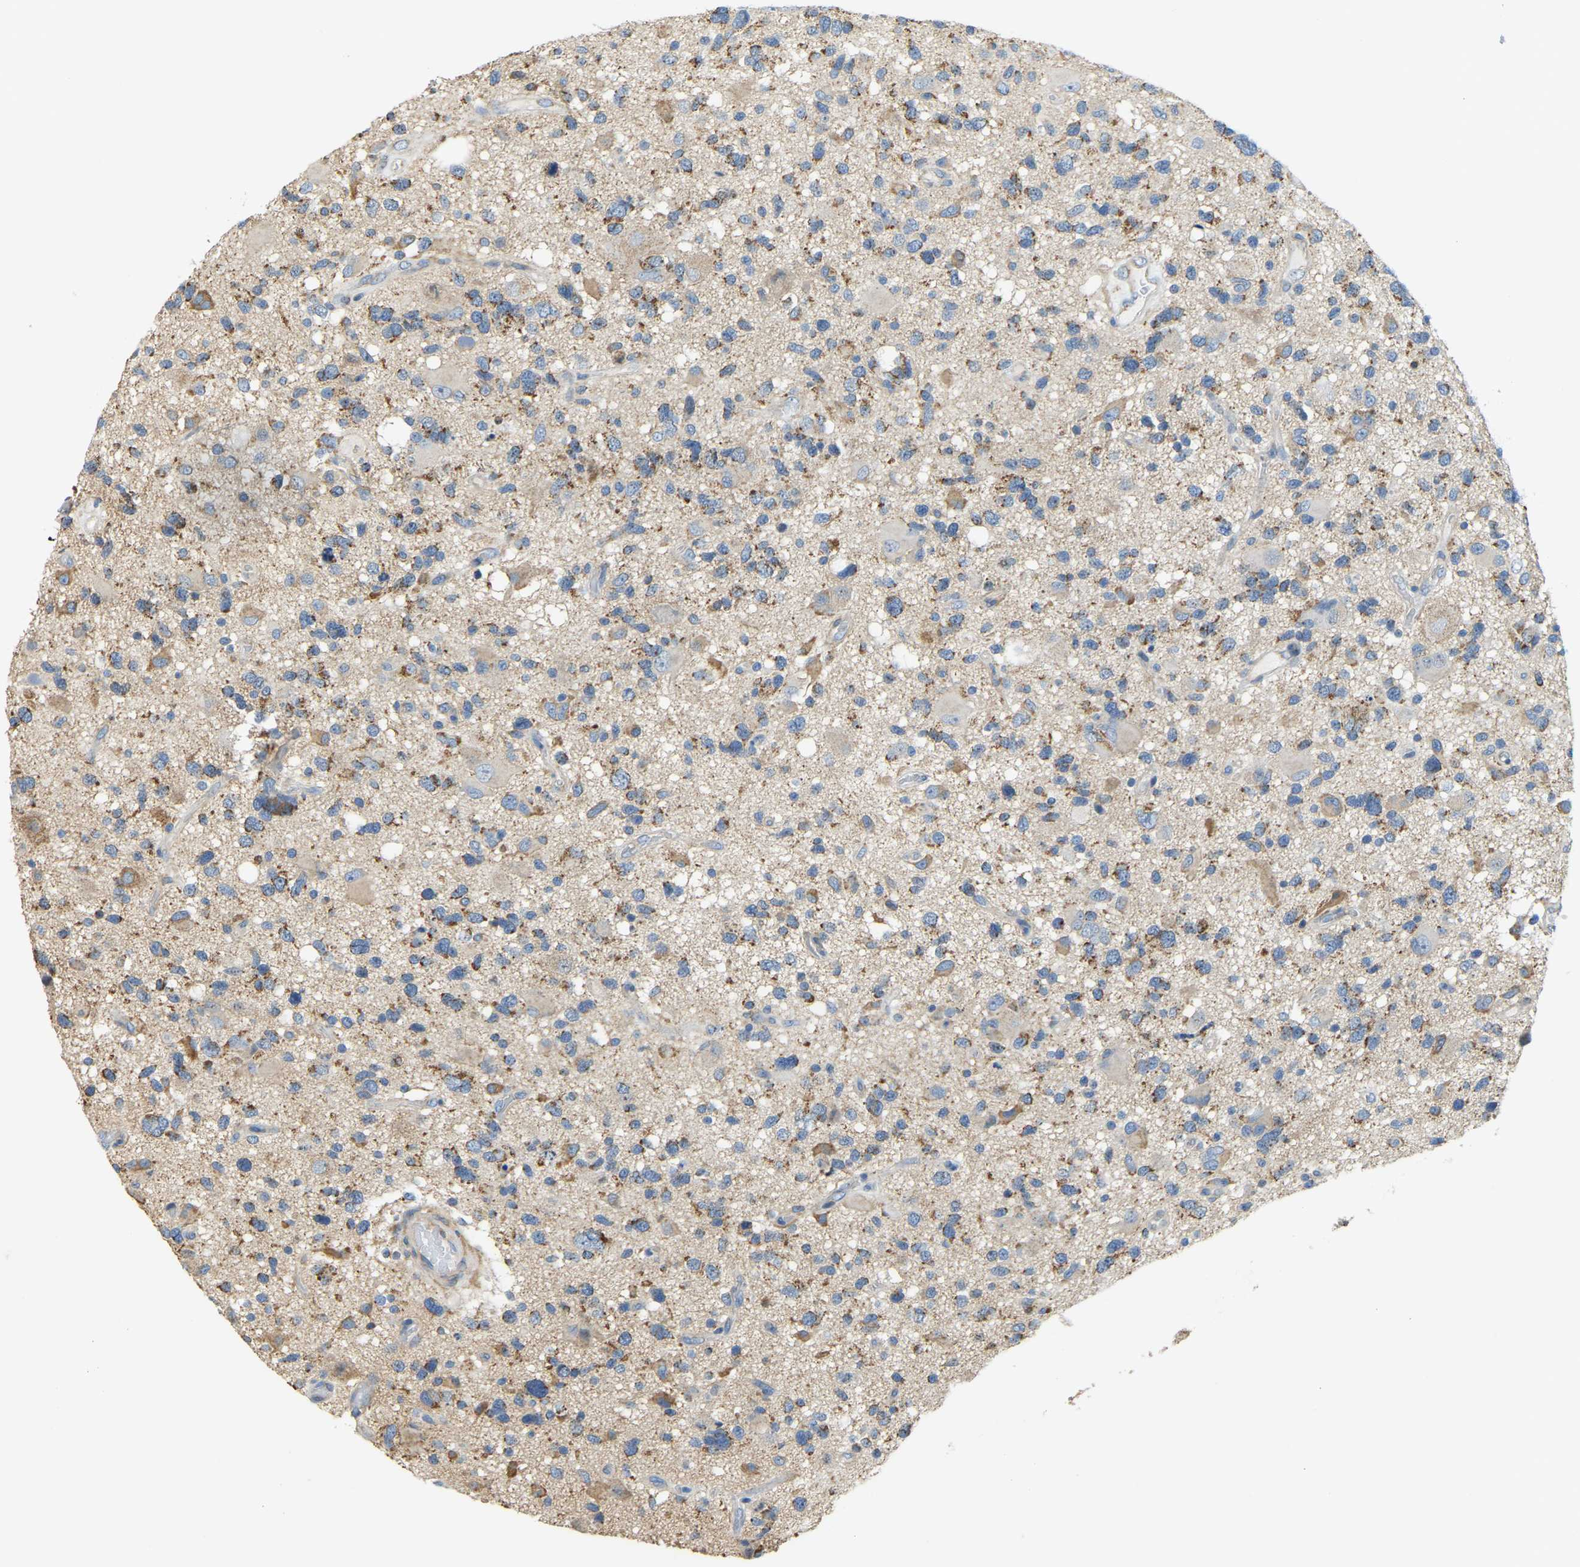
{"staining": {"intensity": "moderate", "quantity": ">75%", "location": "cytoplasmic/membranous"}, "tissue": "glioma", "cell_type": "Tumor cells", "image_type": "cancer", "snomed": [{"axis": "morphology", "description": "Glioma, malignant, High grade"}, {"axis": "topography", "description": "Brain"}], "caption": "High-power microscopy captured an immunohistochemistry (IHC) photomicrograph of malignant high-grade glioma, revealing moderate cytoplasmic/membranous expression in approximately >75% of tumor cells.", "gene": "AHNAK", "patient": {"sex": "male", "age": 33}}